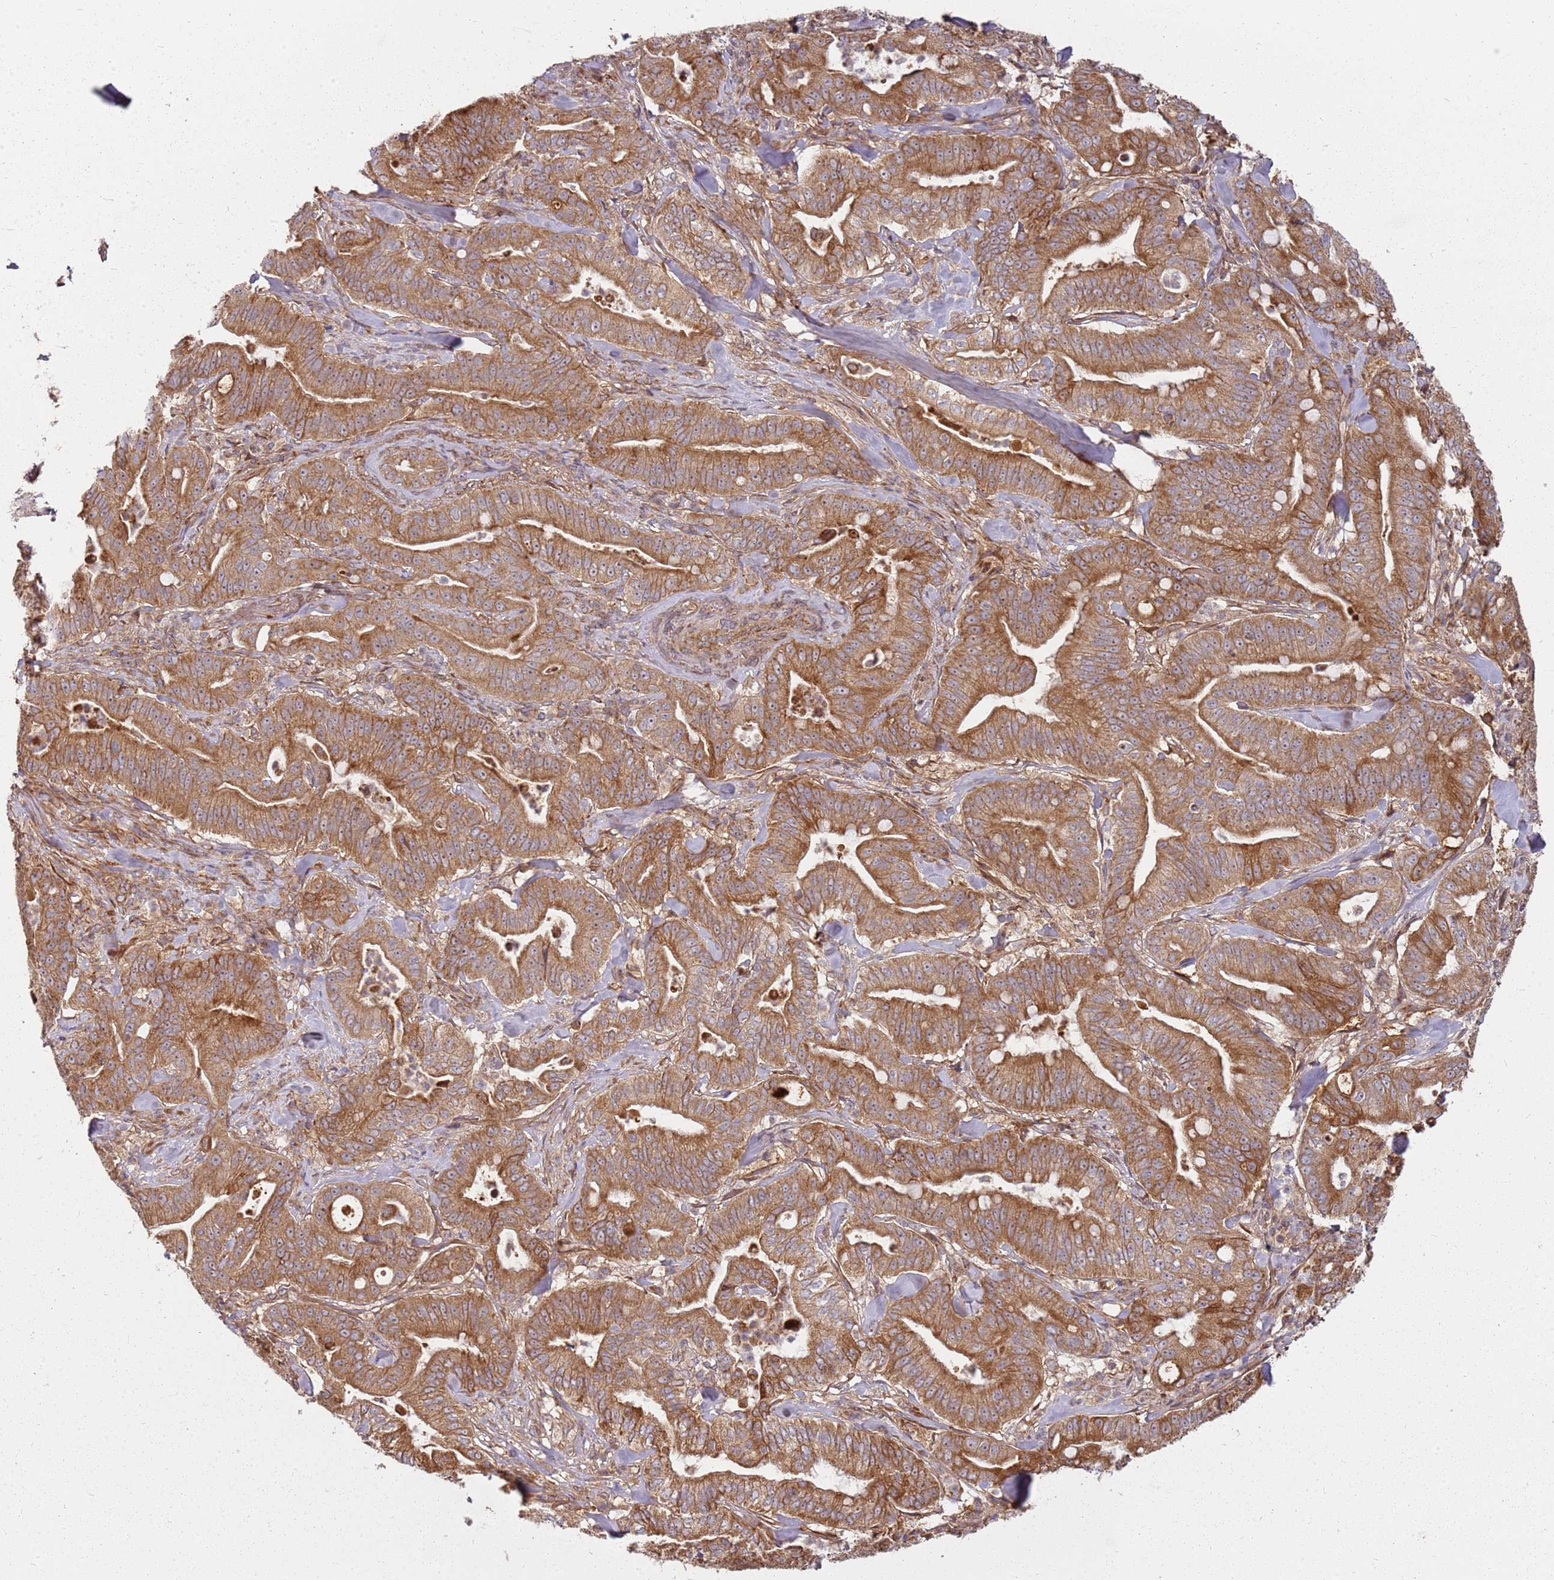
{"staining": {"intensity": "strong", "quantity": ">75%", "location": "cytoplasmic/membranous"}, "tissue": "pancreatic cancer", "cell_type": "Tumor cells", "image_type": "cancer", "snomed": [{"axis": "morphology", "description": "Adenocarcinoma, NOS"}, {"axis": "topography", "description": "Pancreas"}], "caption": "A brown stain labels strong cytoplasmic/membranous staining of a protein in human adenocarcinoma (pancreatic) tumor cells.", "gene": "CCDC159", "patient": {"sex": "male", "age": 71}}